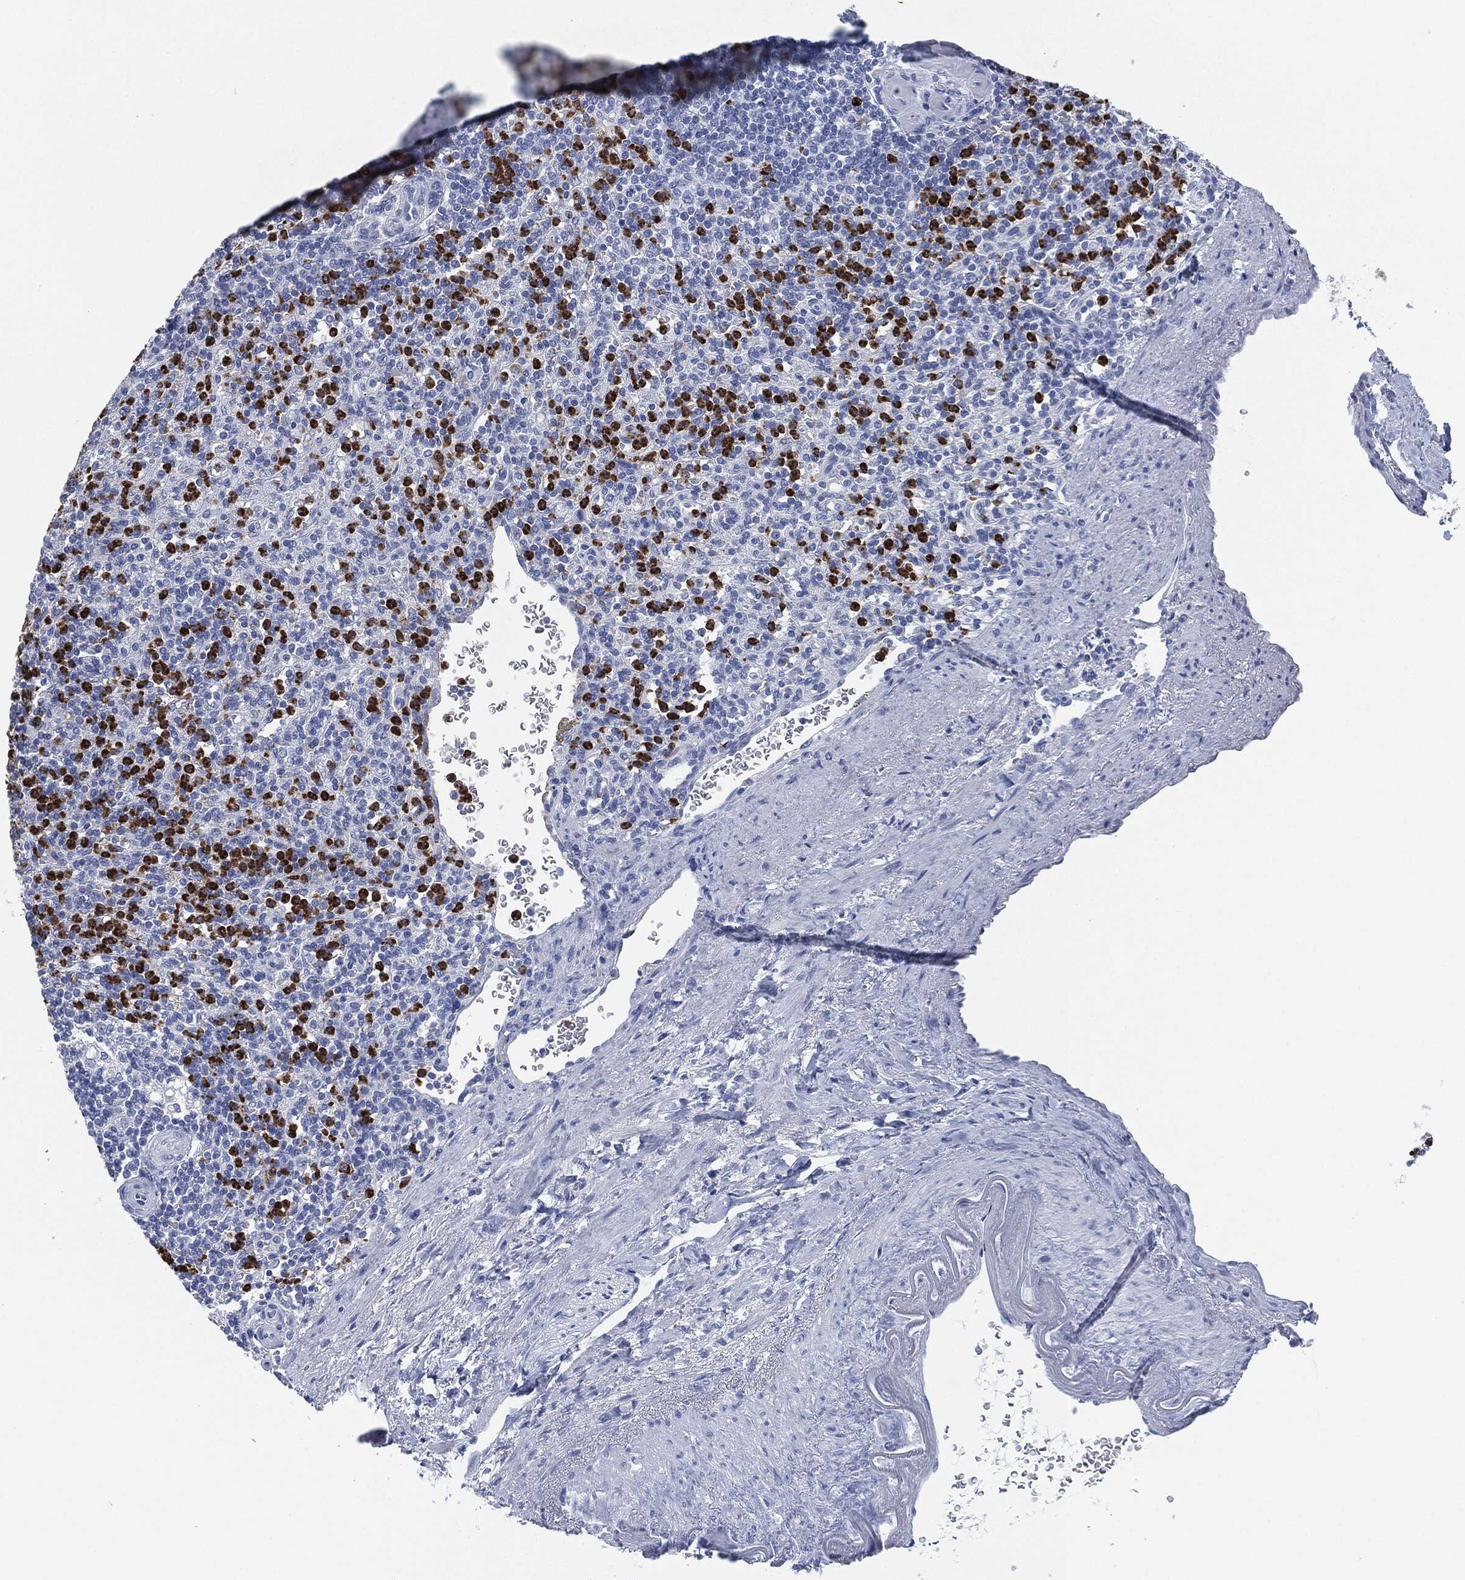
{"staining": {"intensity": "negative", "quantity": "none", "location": "none"}, "tissue": "spleen", "cell_type": "Cells in red pulp", "image_type": "normal", "snomed": [{"axis": "morphology", "description": "Normal tissue, NOS"}, {"axis": "topography", "description": "Spleen"}], "caption": "Immunohistochemistry photomicrograph of normal spleen: spleen stained with DAB (3,3'-diaminobenzidine) shows no significant protein positivity in cells in red pulp.", "gene": "CEACAM8", "patient": {"sex": "female", "age": 74}}